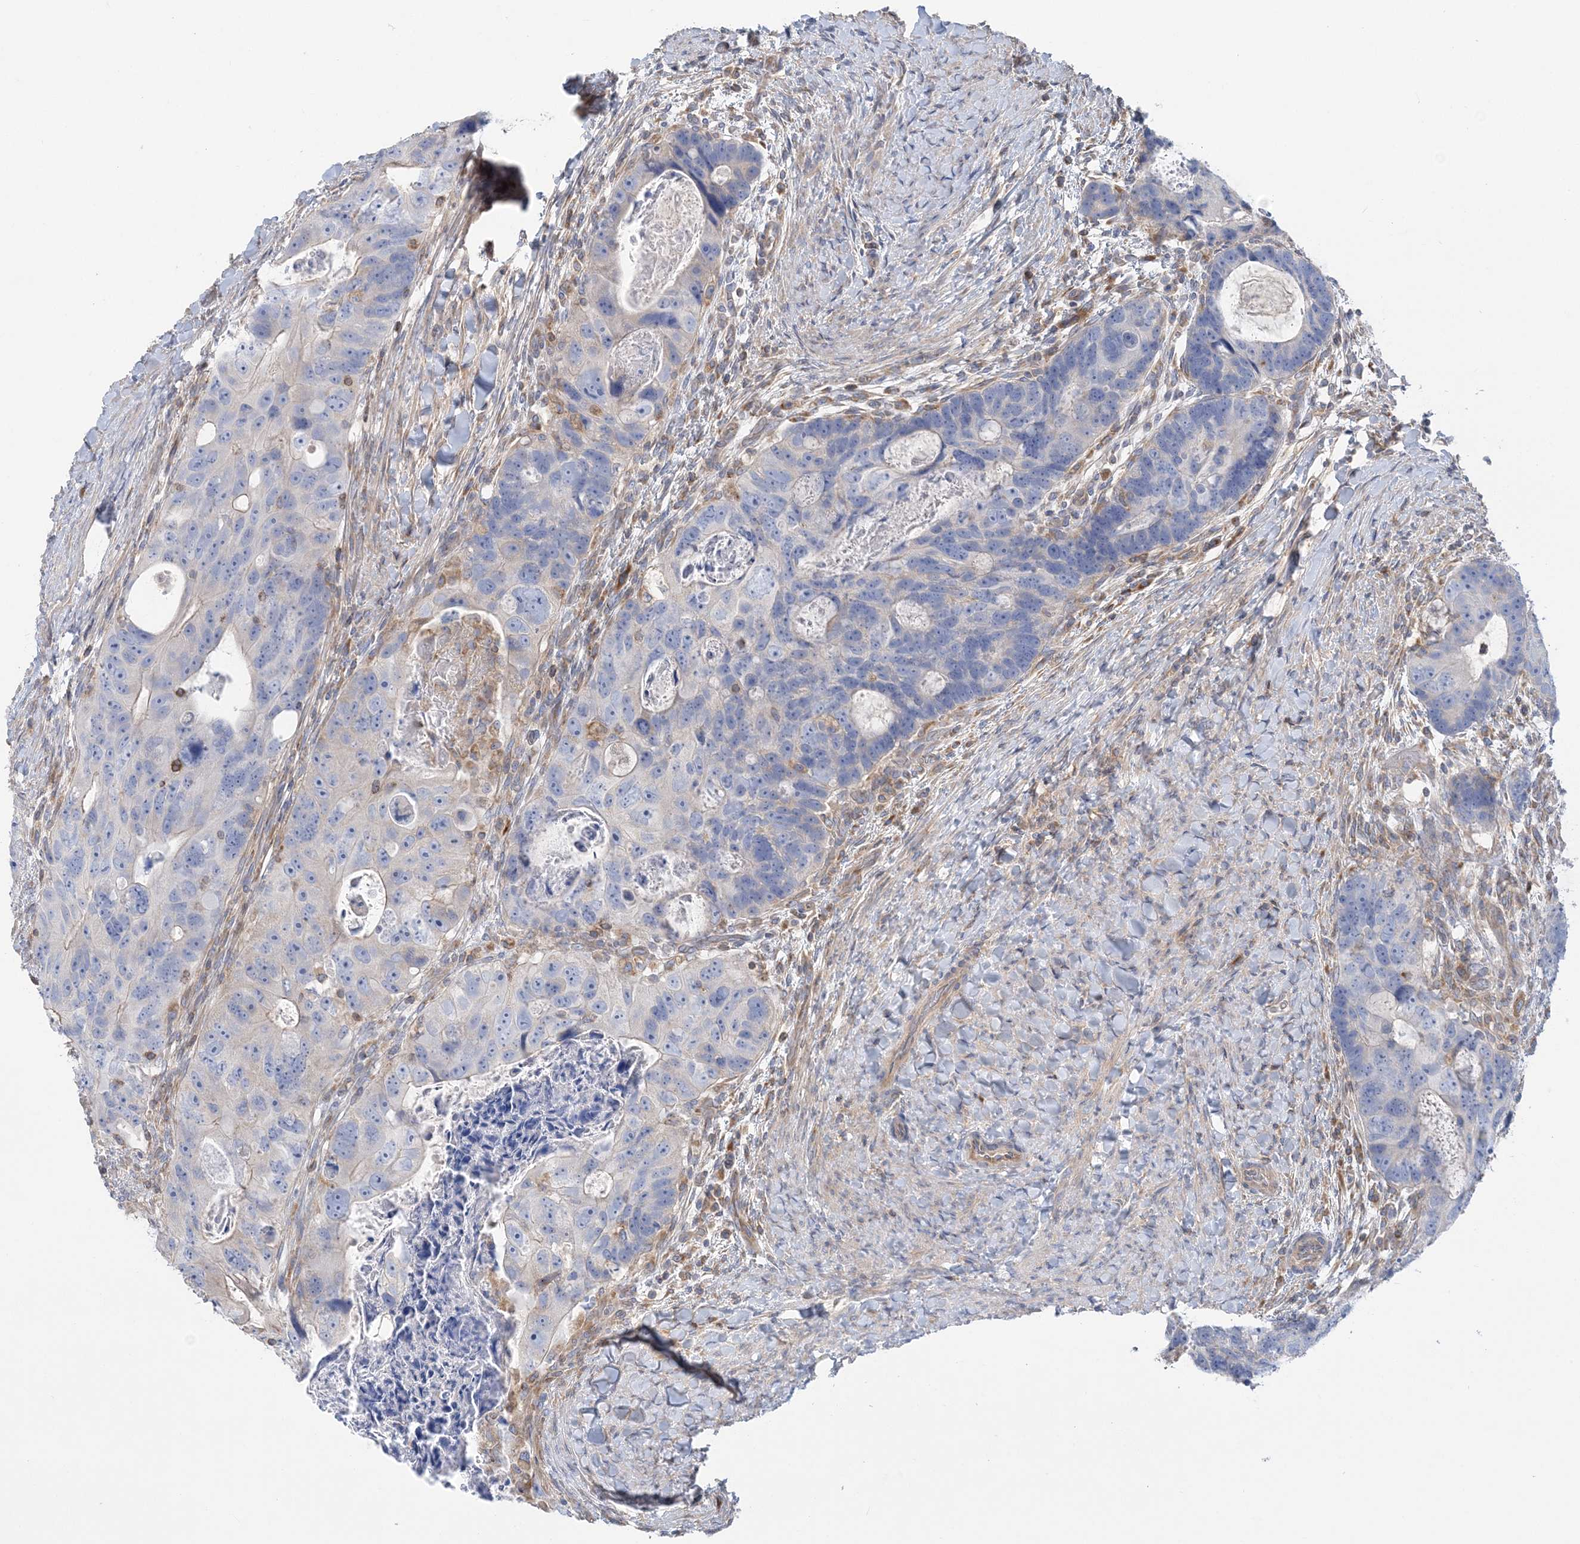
{"staining": {"intensity": "moderate", "quantity": "25%-75%", "location": "cytoplasmic/membranous"}, "tissue": "colorectal cancer", "cell_type": "Tumor cells", "image_type": "cancer", "snomed": [{"axis": "morphology", "description": "Adenocarcinoma, NOS"}, {"axis": "topography", "description": "Rectum"}], "caption": "Immunohistochemistry staining of adenocarcinoma (colorectal), which demonstrates medium levels of moderate cytoplasmic/membranous staining in approximately 25%-75% of tumor cells indicating moderate cytoplasmic/membranous protein staining. The staining was performed using DAB (3,3'-diaminobenzidine) (brown) for protein detection and nuclei were counterstained in hematoxylin (blue).", "gene": "FAM114A2", "patient": {"sex": "male", "age": 59}}